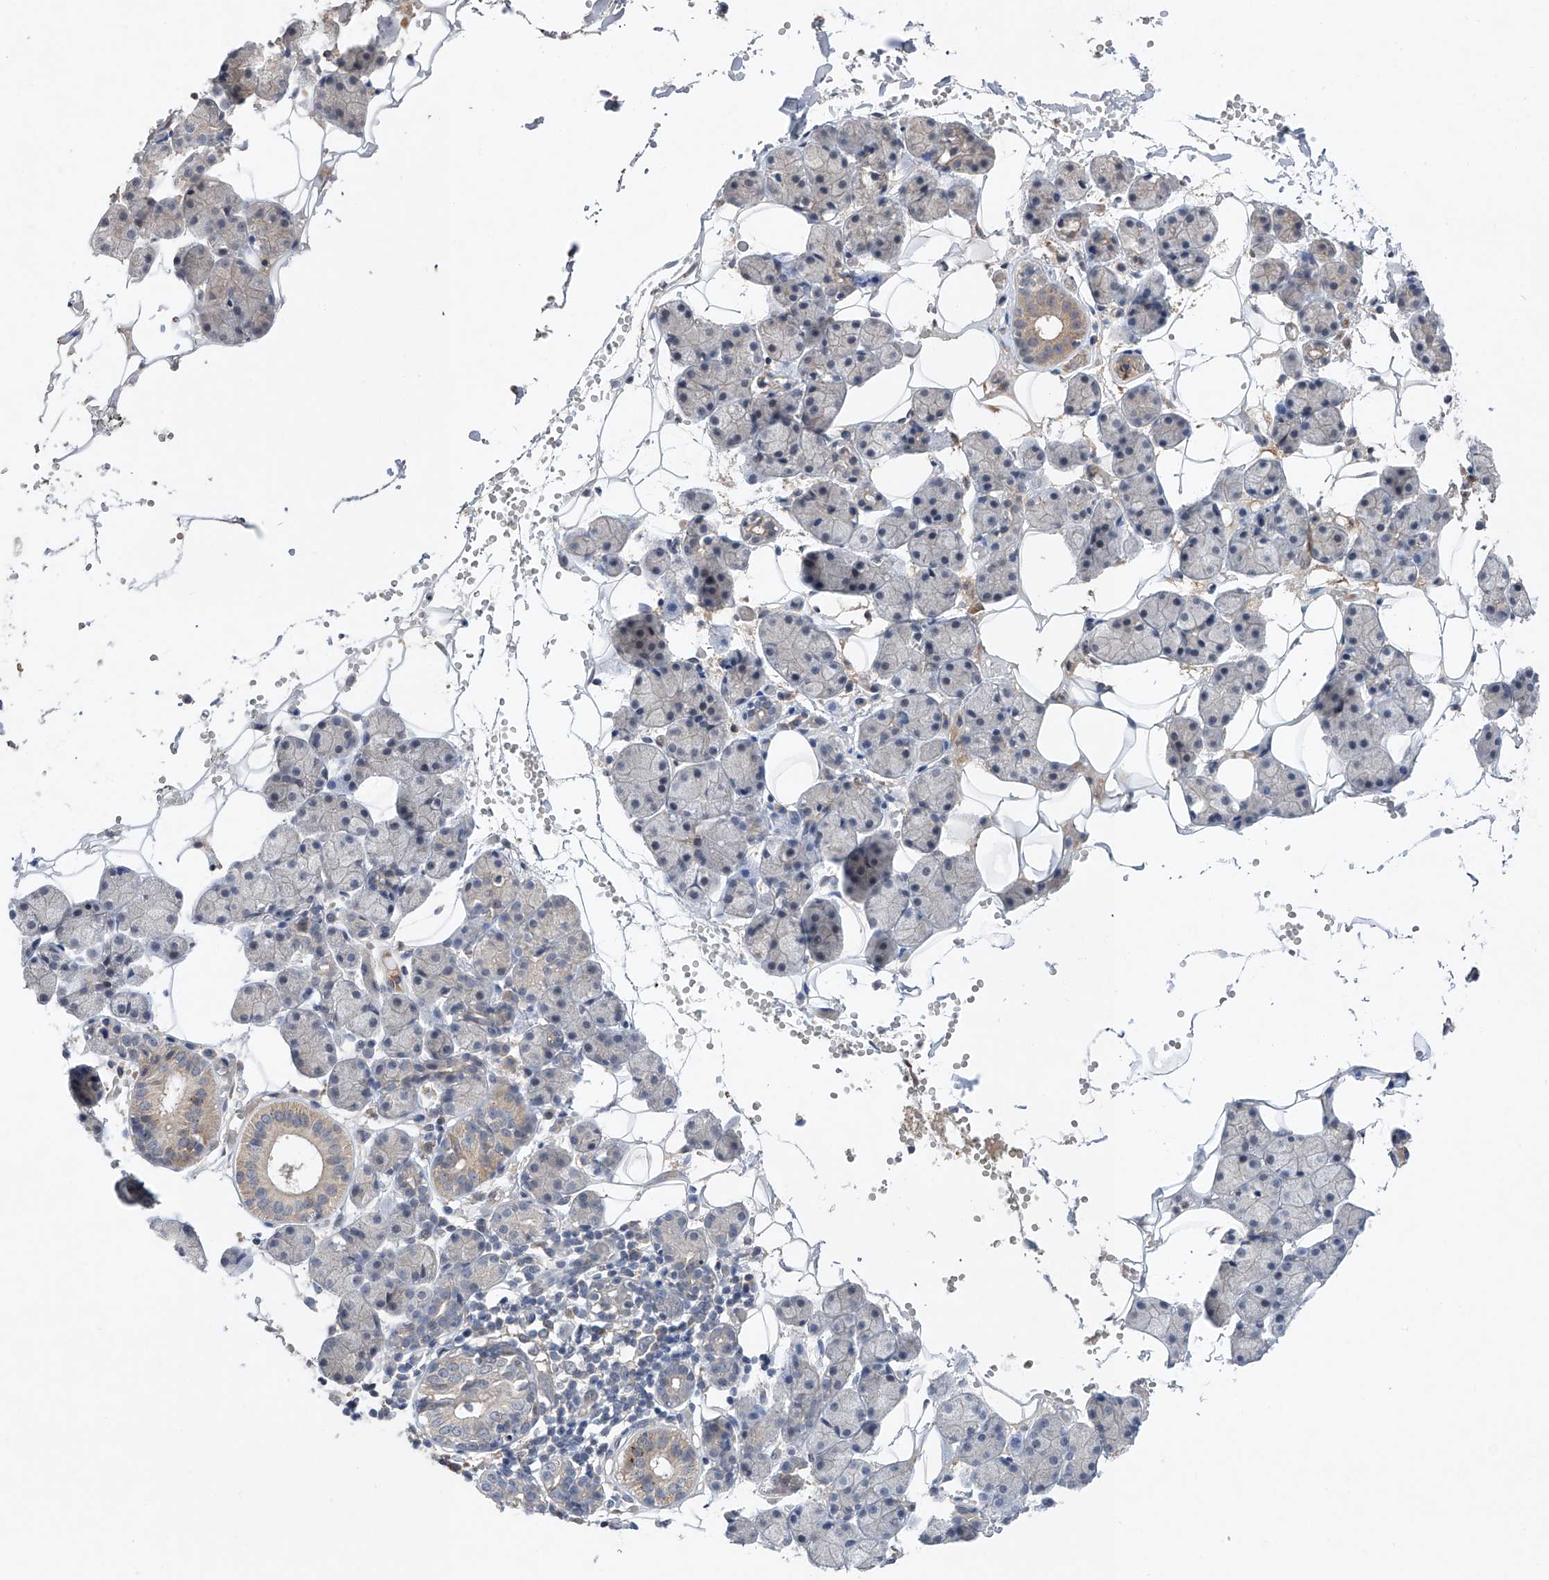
{"staining": {"intensity": "moderate", "quantity": "<25%", "location": "cytoplasmic/membranous"}, "tissue": "salivary gland", "cell_type": "Glandular cells", "image_type": "normal", "snomed": [{"axis": "morphology", "description": "Normal tissue, NOS"}, {"axis": "topography", "description": "Salivary gland"}], "caption": "Protein staining shows moderate cytoplasmic/membranous staining in about <25% of glandular cells in normal salivary gland.", "gene": "FAM135A", "patient": {"sex": "female", "age": 33}}